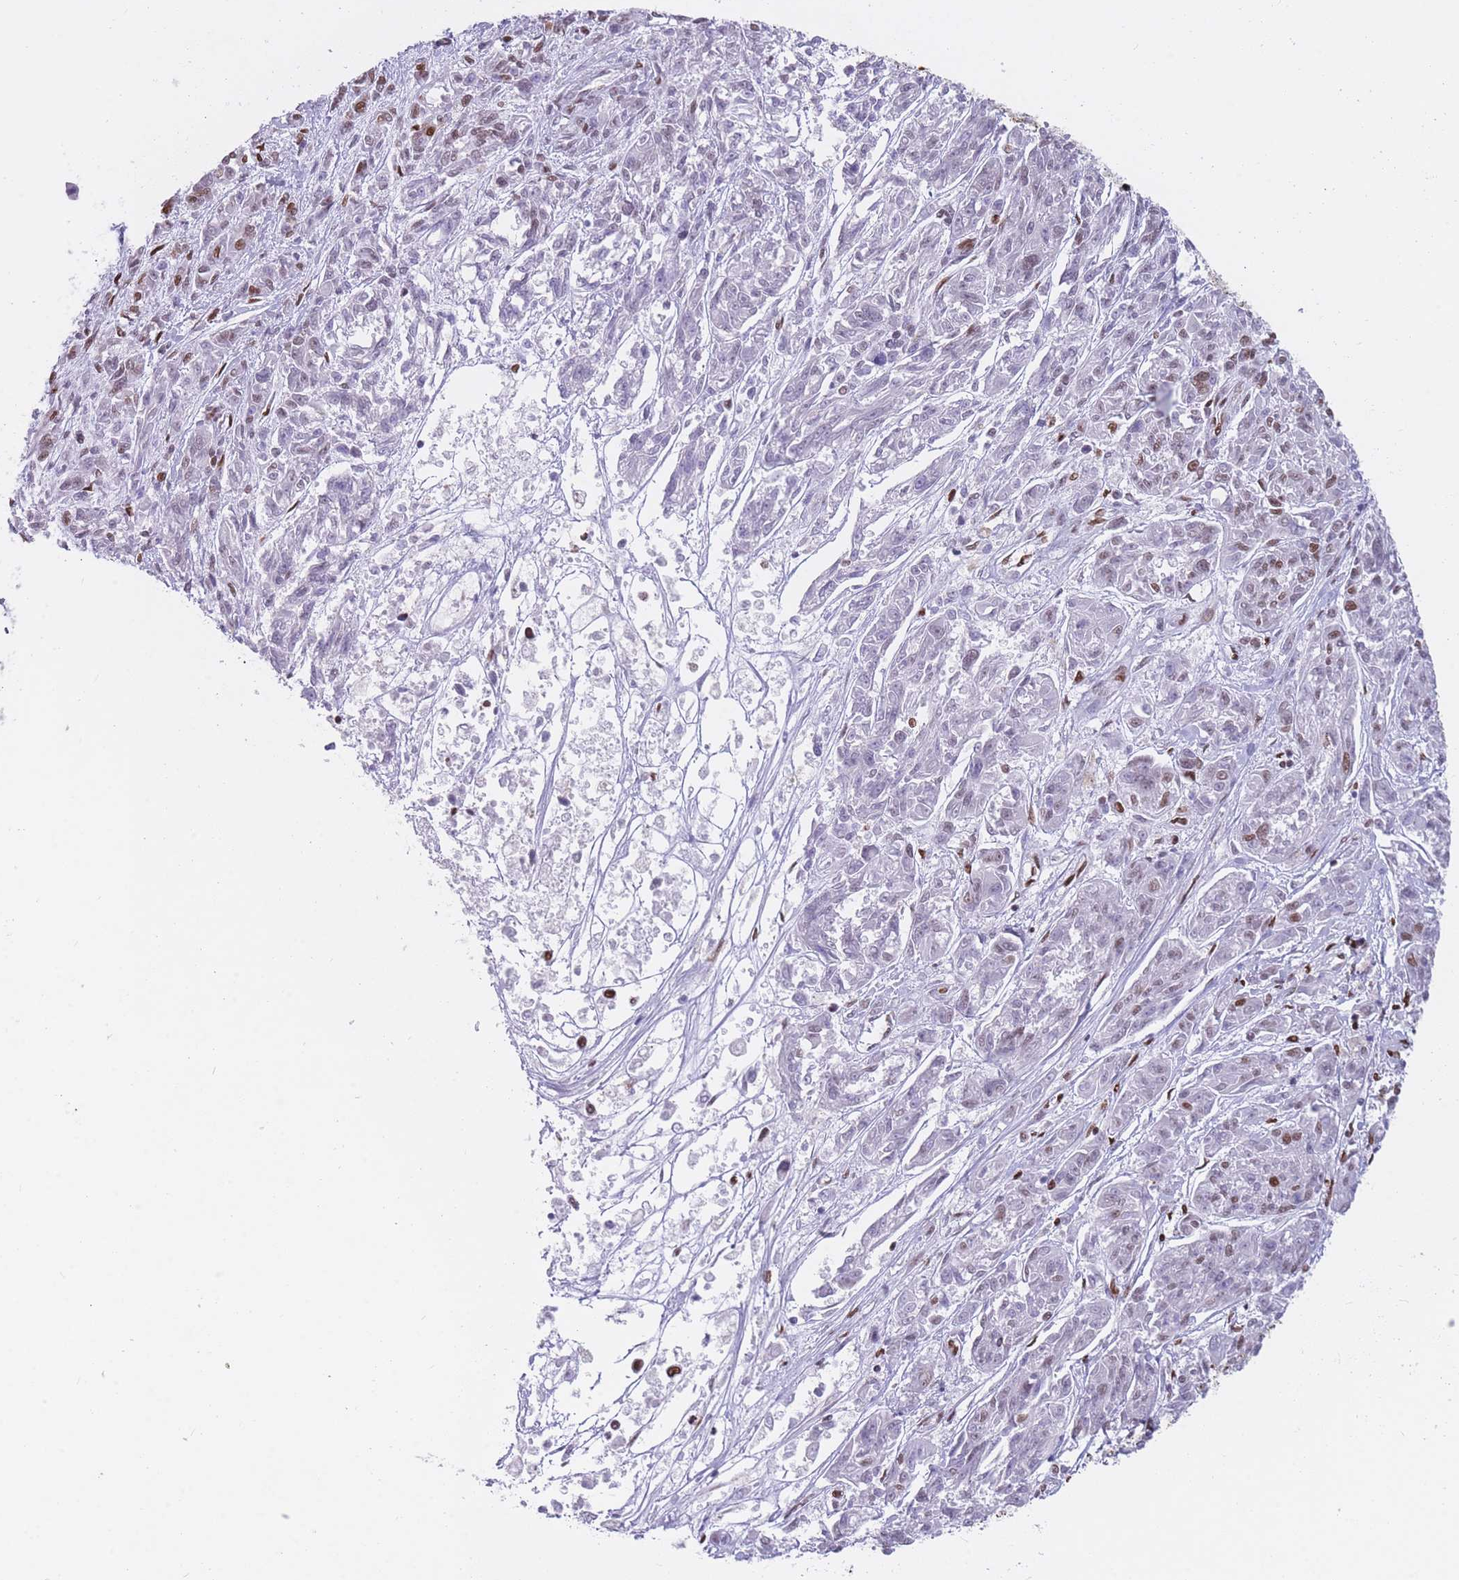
{"staining": {"intensity": "moderate", "quantity": "<25%", "location": "nuclear"}, "tissue": "melanoma", "cell_type": "Tumor cells", "image_type": "cancer", "snomed": [{"axis": "morphology", "description": "Malignant melanoma, NOS"}, {"axis": "topography", "description": "Skin"}], "caption": "High-magnification brightfield microscopy of melanoma stained with DAB (3,3'-diaminobenzidine) (brown) and counterstained with hematoxylin (blue). tumor cells exhibit moderate nuclear expression is identified in approximately<25% of cells.", "gene": "HNRNPUL1", "patient": {"sex": "male", "age": 53}}